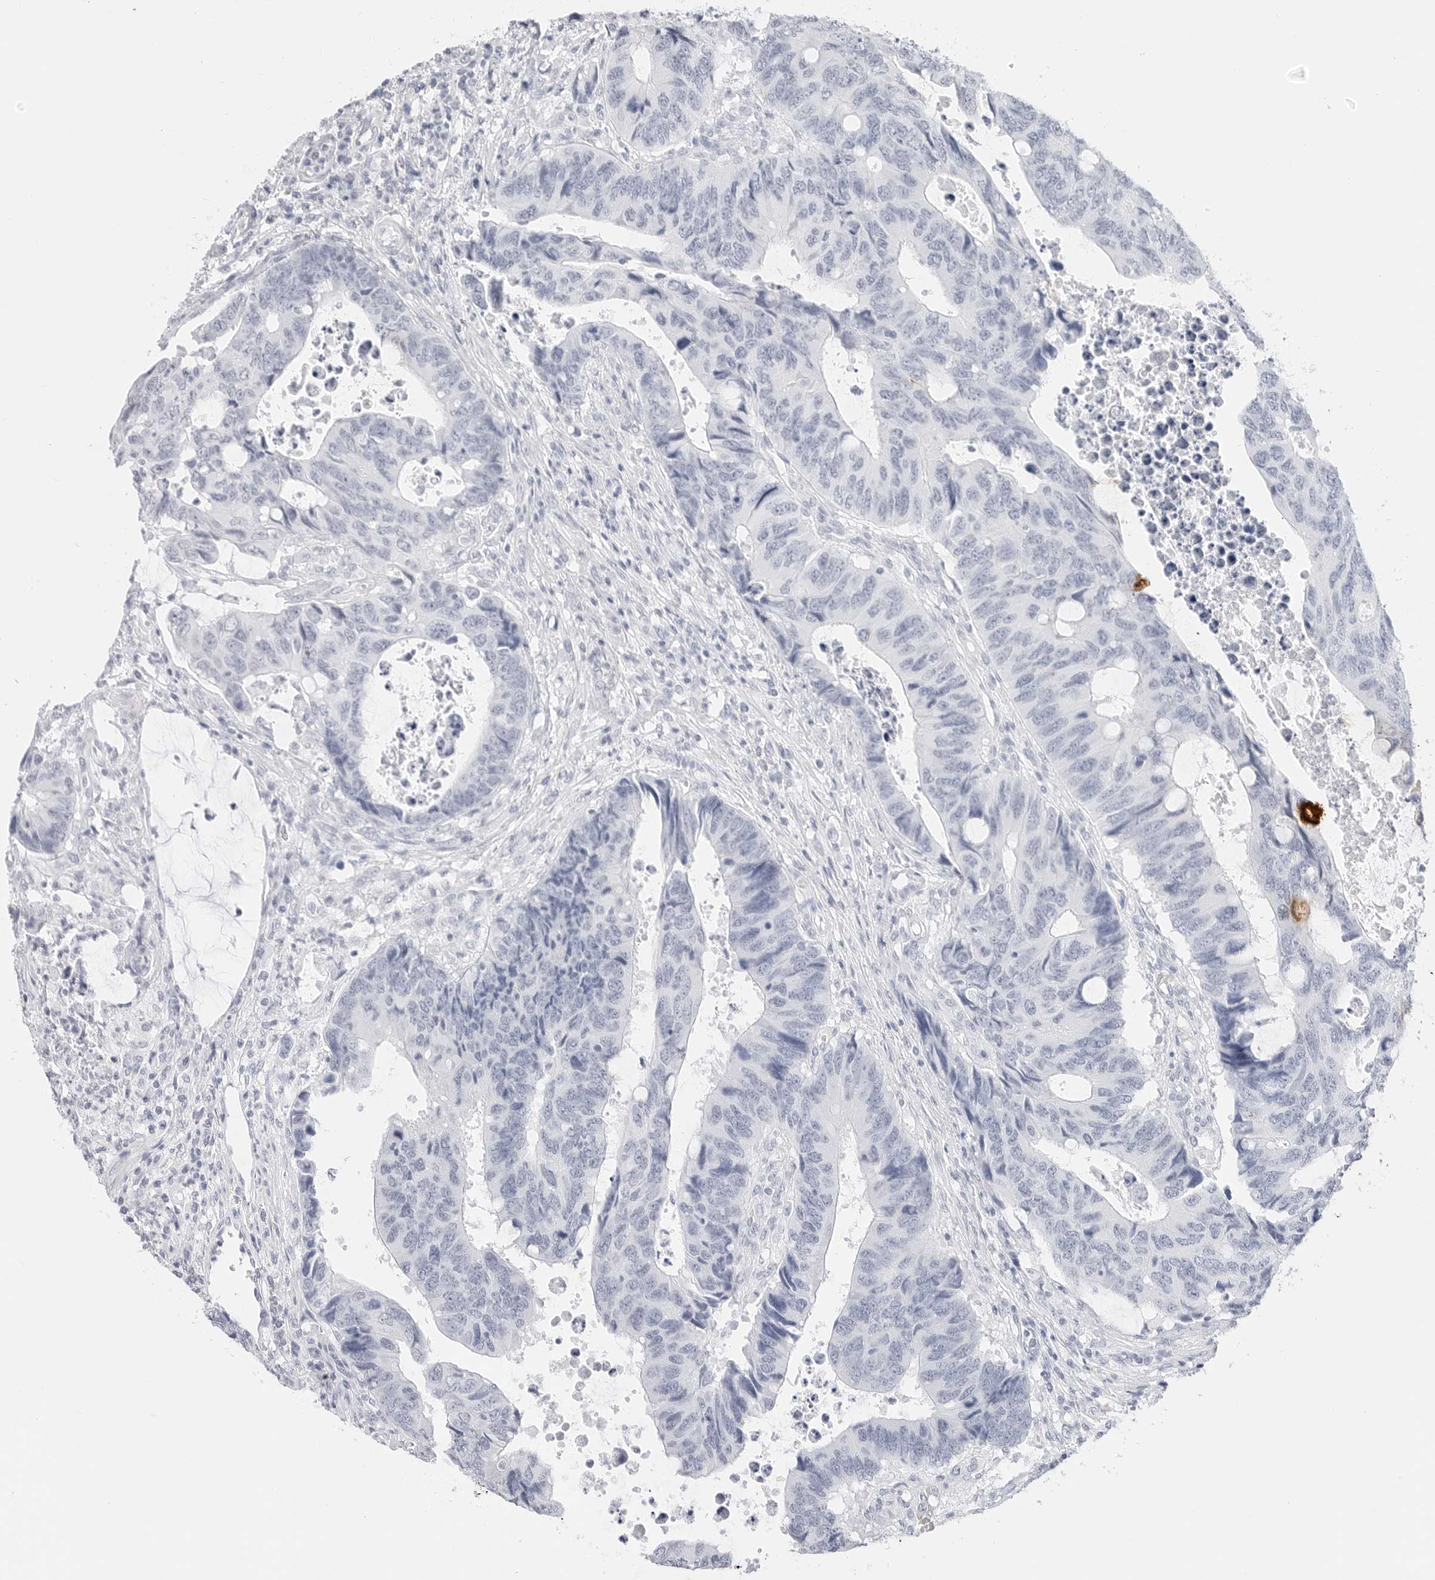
{"staining": {"intensity": "negative", "quantity": "none", "location": "none"}, "tissue": "colorectal cancer", "cell_type": "Tumor cells", "image_type": "cancer", "snomed": [{"axis": "morphology", "description": "Adenocarcinoma, NOS"}, {"axis": "topography", "description": "Rectum"}], "caption": "There is no significant expression in tumor cells of adenocarcinoma (colorectal).", "gene": "TFF2", "patient": {"sex": "male", "age": 84}}